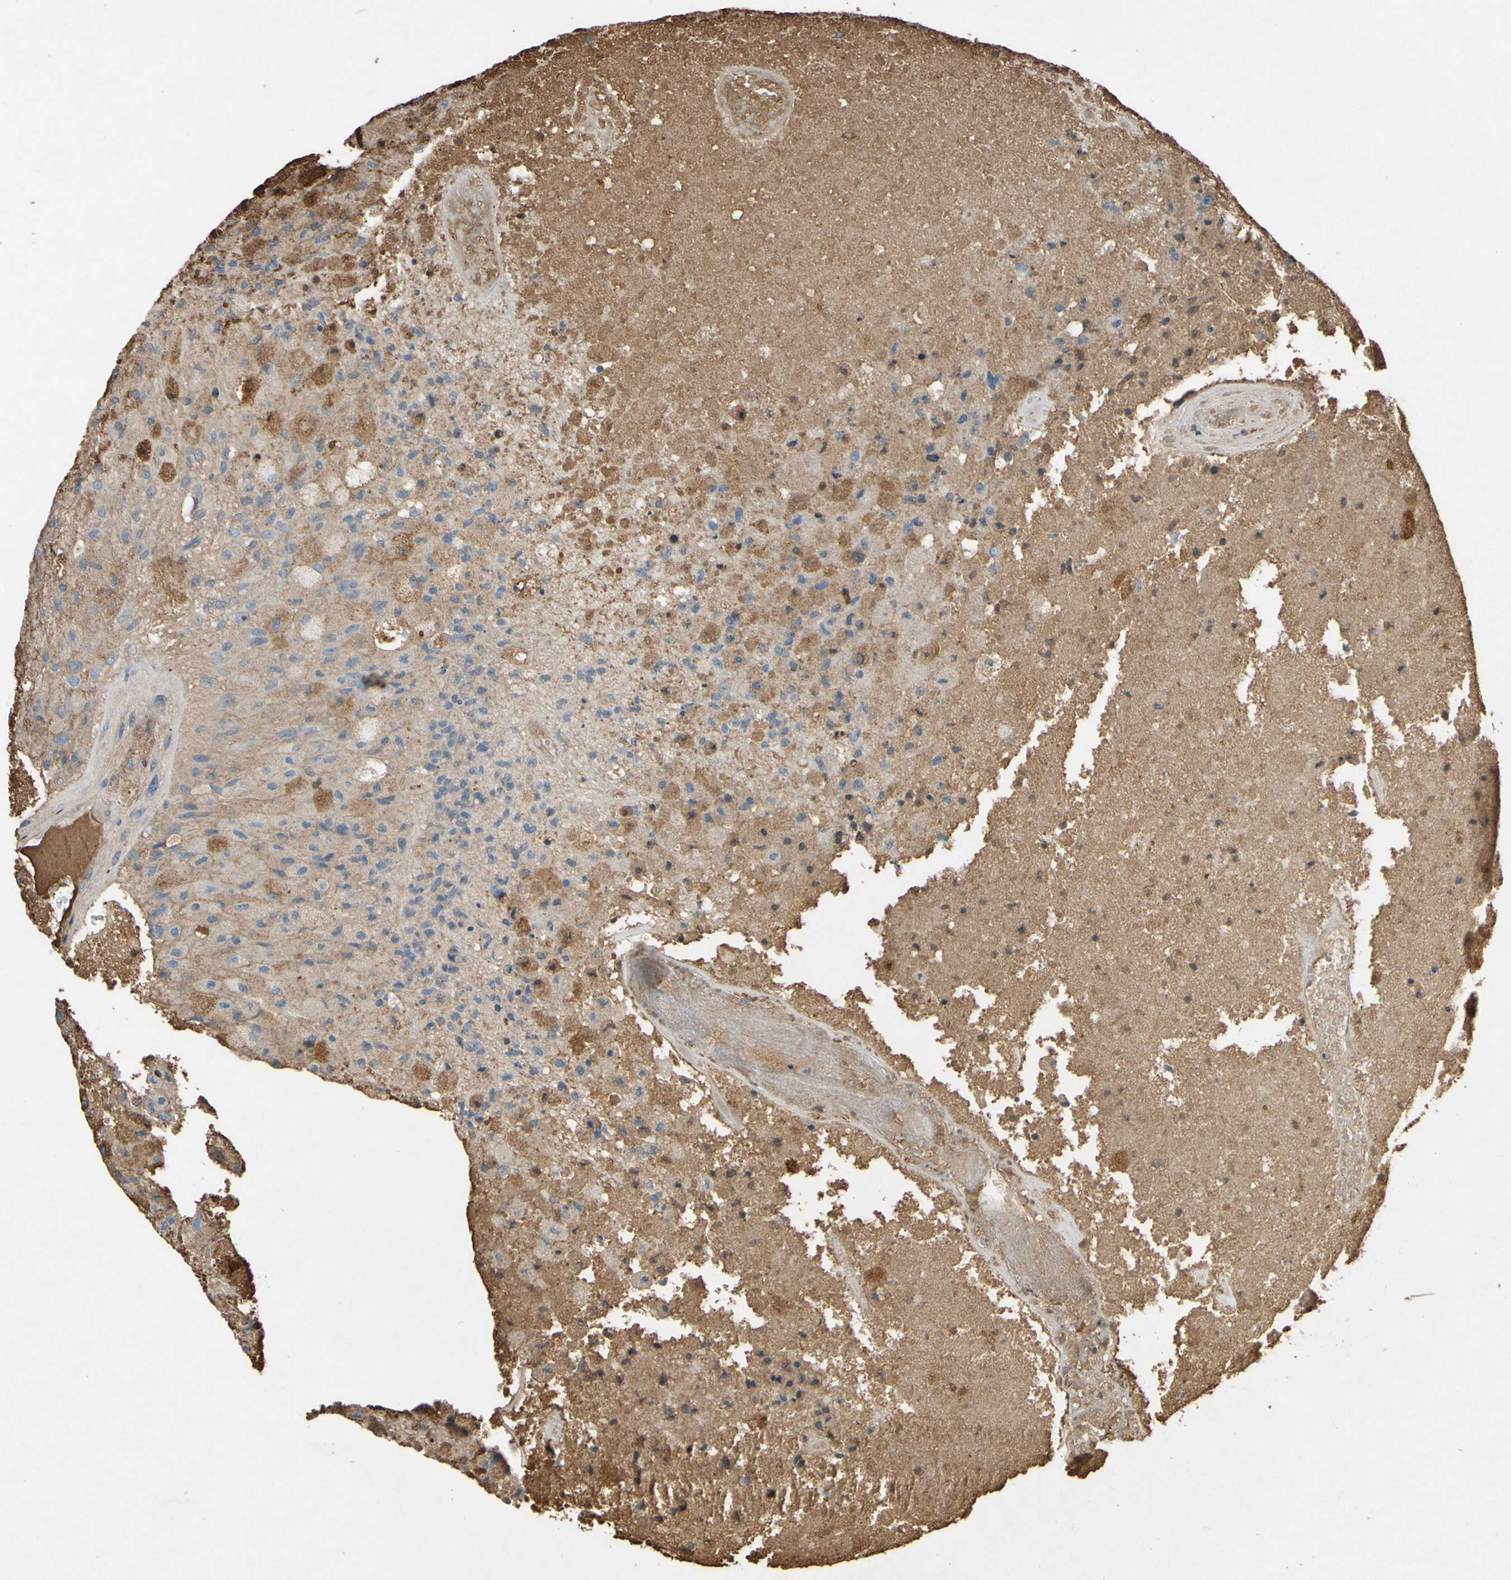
{"staining": {"intensity": "weak", "quantity": "25%-75%", "location": "cytoplasmic/membranous"}, "tissue": "glioma", "cell_type": "Tumor cells", "image_type": "cancer", "snomed": [{"axis": "morphology", "description": "Normal tissue, NOS"}, {"axis": "morphology", "description": "Glioma, malignant, High grade"}, {"axis": "topography", "description": "Cerebral cortex"}], "caption": "A micrograph of human malignant glioma (high-grade) stained for a protein shows weak cytoplasmic/membranous brown staining in tumor cells.", "gene": "PTGDS", "patient": {"sex": "male", "age": 77}}